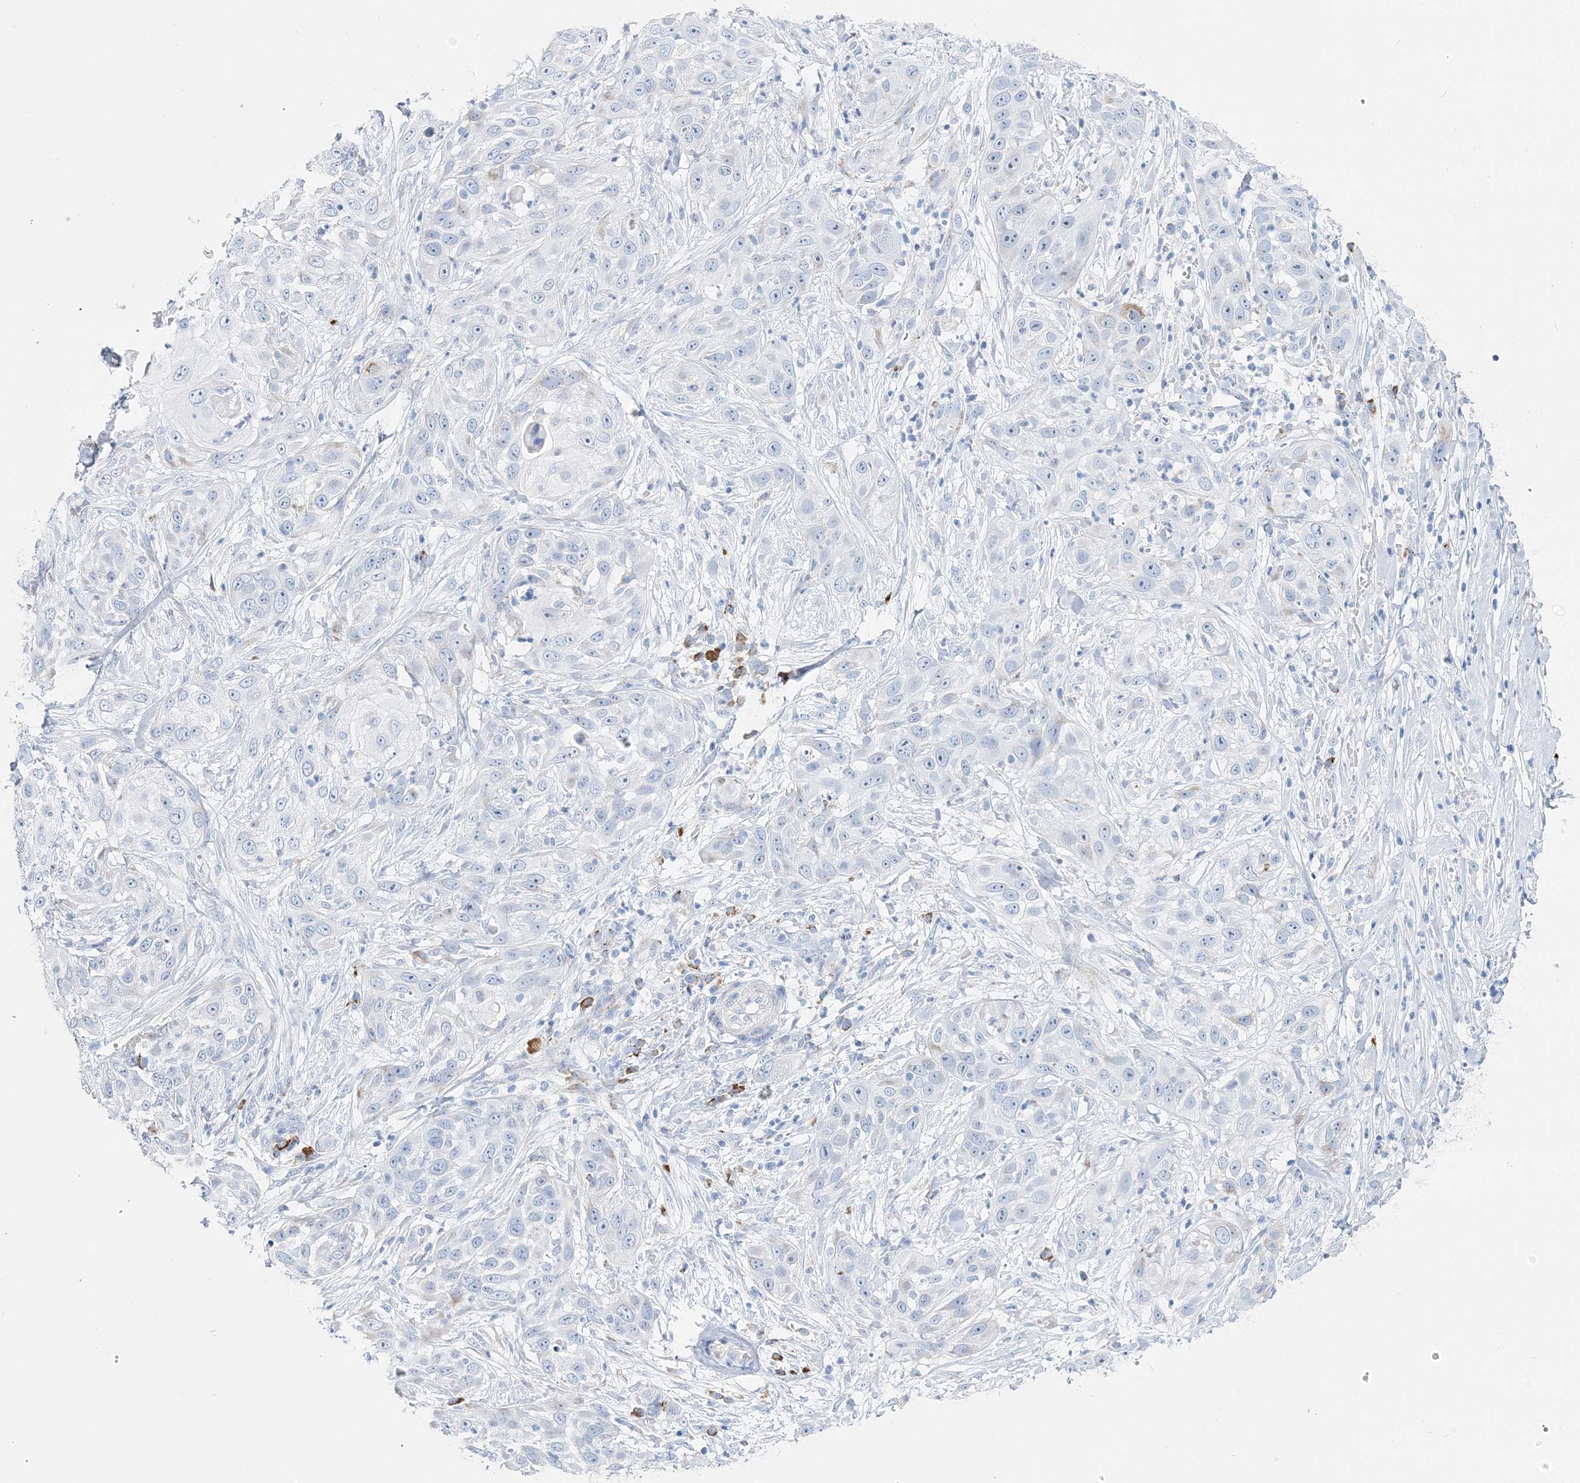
{"staining": {"intensity": "negative", "quantity": "none", "location": "none"}, "tissue": "skin cancer", "cell_type": "Tumor cells", "image_type": "cancer", "snomed": [{"axis": "morphology", "description": "Squamous cell carcinoma, NOS"}, {"axis": "topography", "description": "Skin"}], "caption": "DAB (3,3'-diaminobenzidine) immunohistochemical staining of human squamous cell carcinoma (skin) shows no significant positivity in tumor cells. (DAB (3,3'-diaminobenzidine) IHC, high magnification).", "gene": "TSPYL6", "patient": {"sex": "female", "age": 44}}